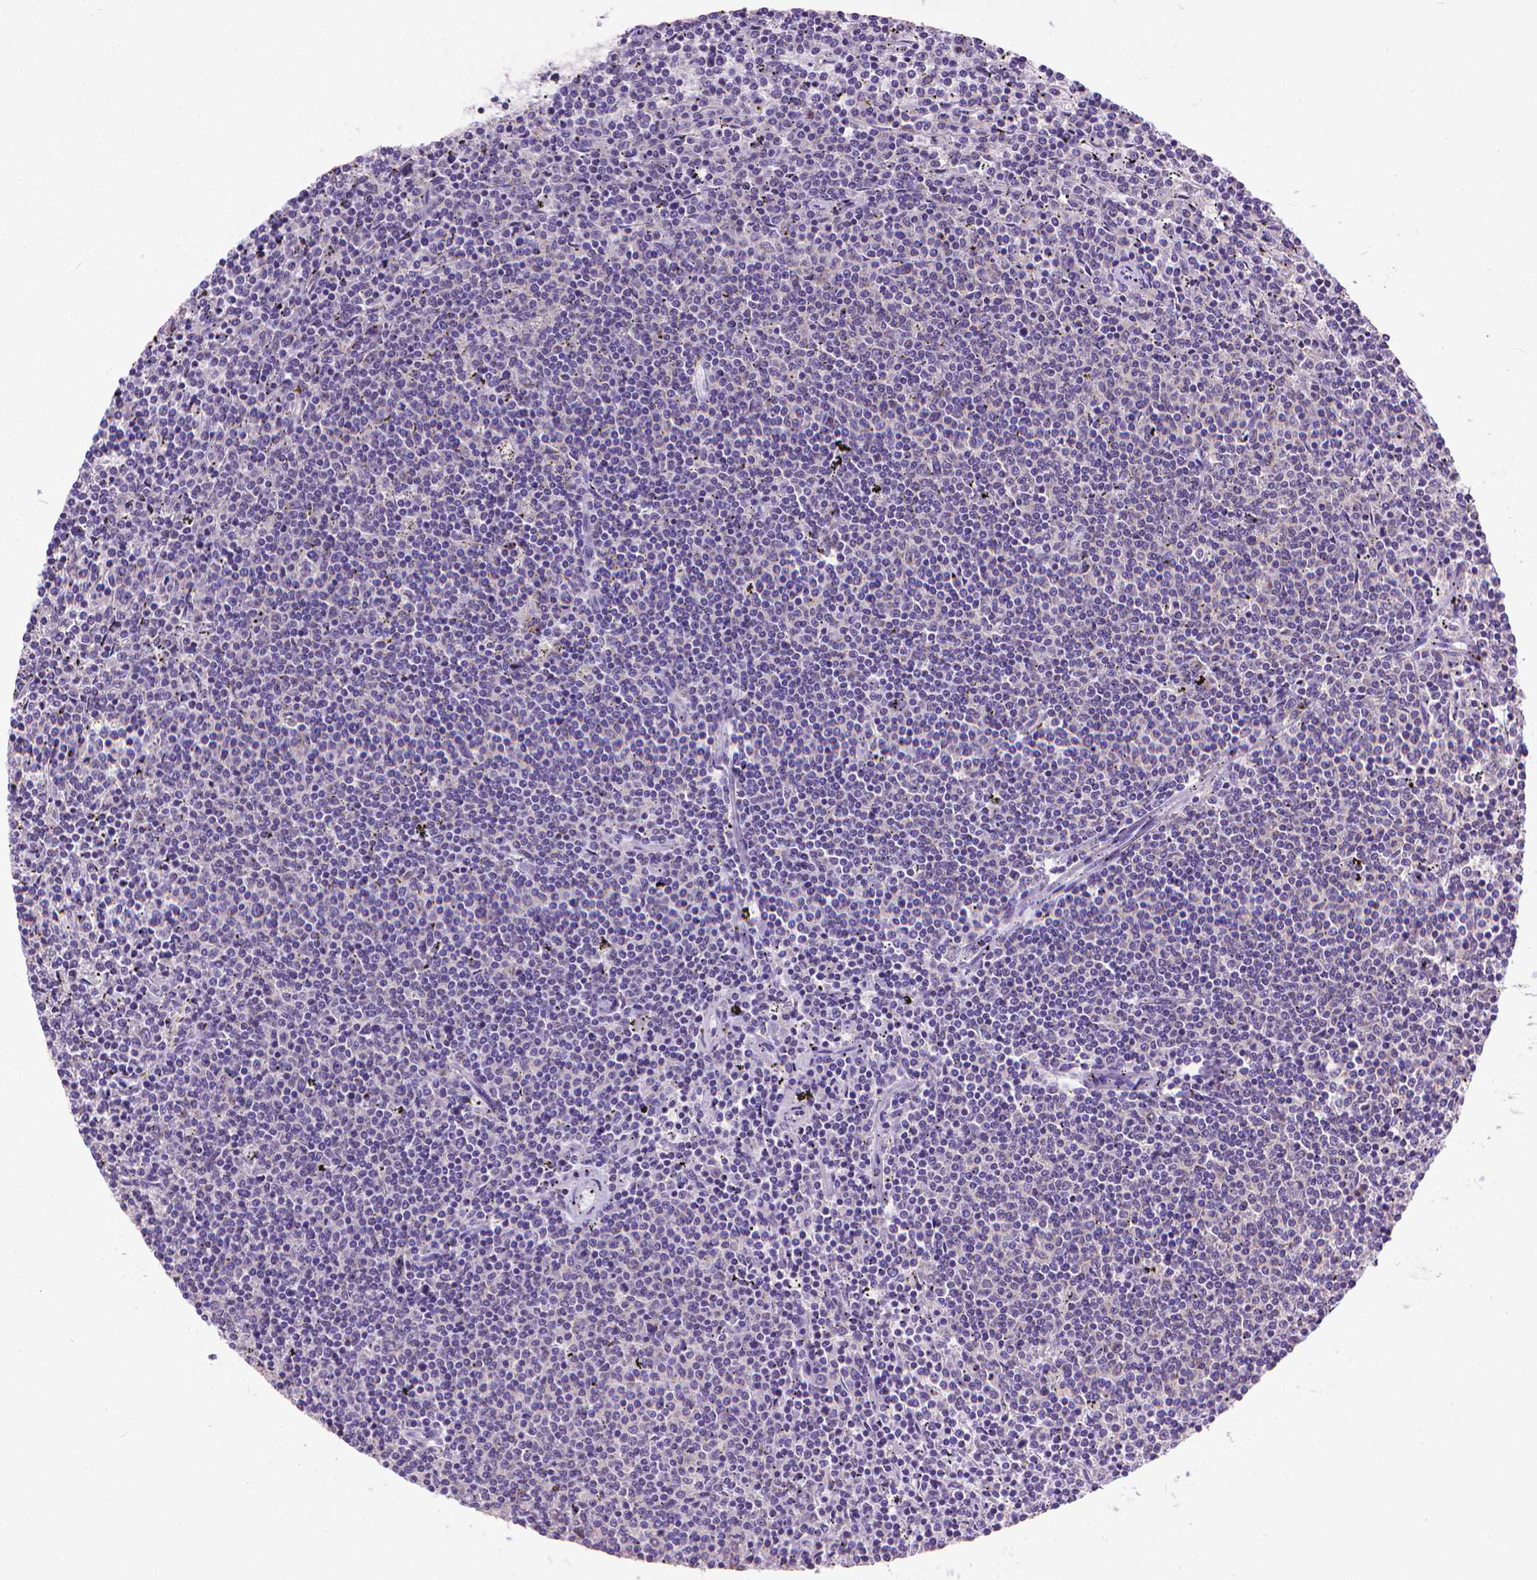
{"staining": {"intensity": "negative", "quantity": "none", "location": "none"}, "tissue": "lymphoma", "cell_type": "Tumor cells", "image_type": "cancer", "snomed": [{"axis": "morphology", "description": "Malignant lymphoma, non-Hodgkin's type, Low grade"}, {"axis": "topography", "description": "Spleen"}], "caption": "The image displays no staining of tumor cells in low-grade malignant lymphoma, non-Hodgkin's type.", "gene": "SYN1", "patient": {"sex": "female", "age": 50}}